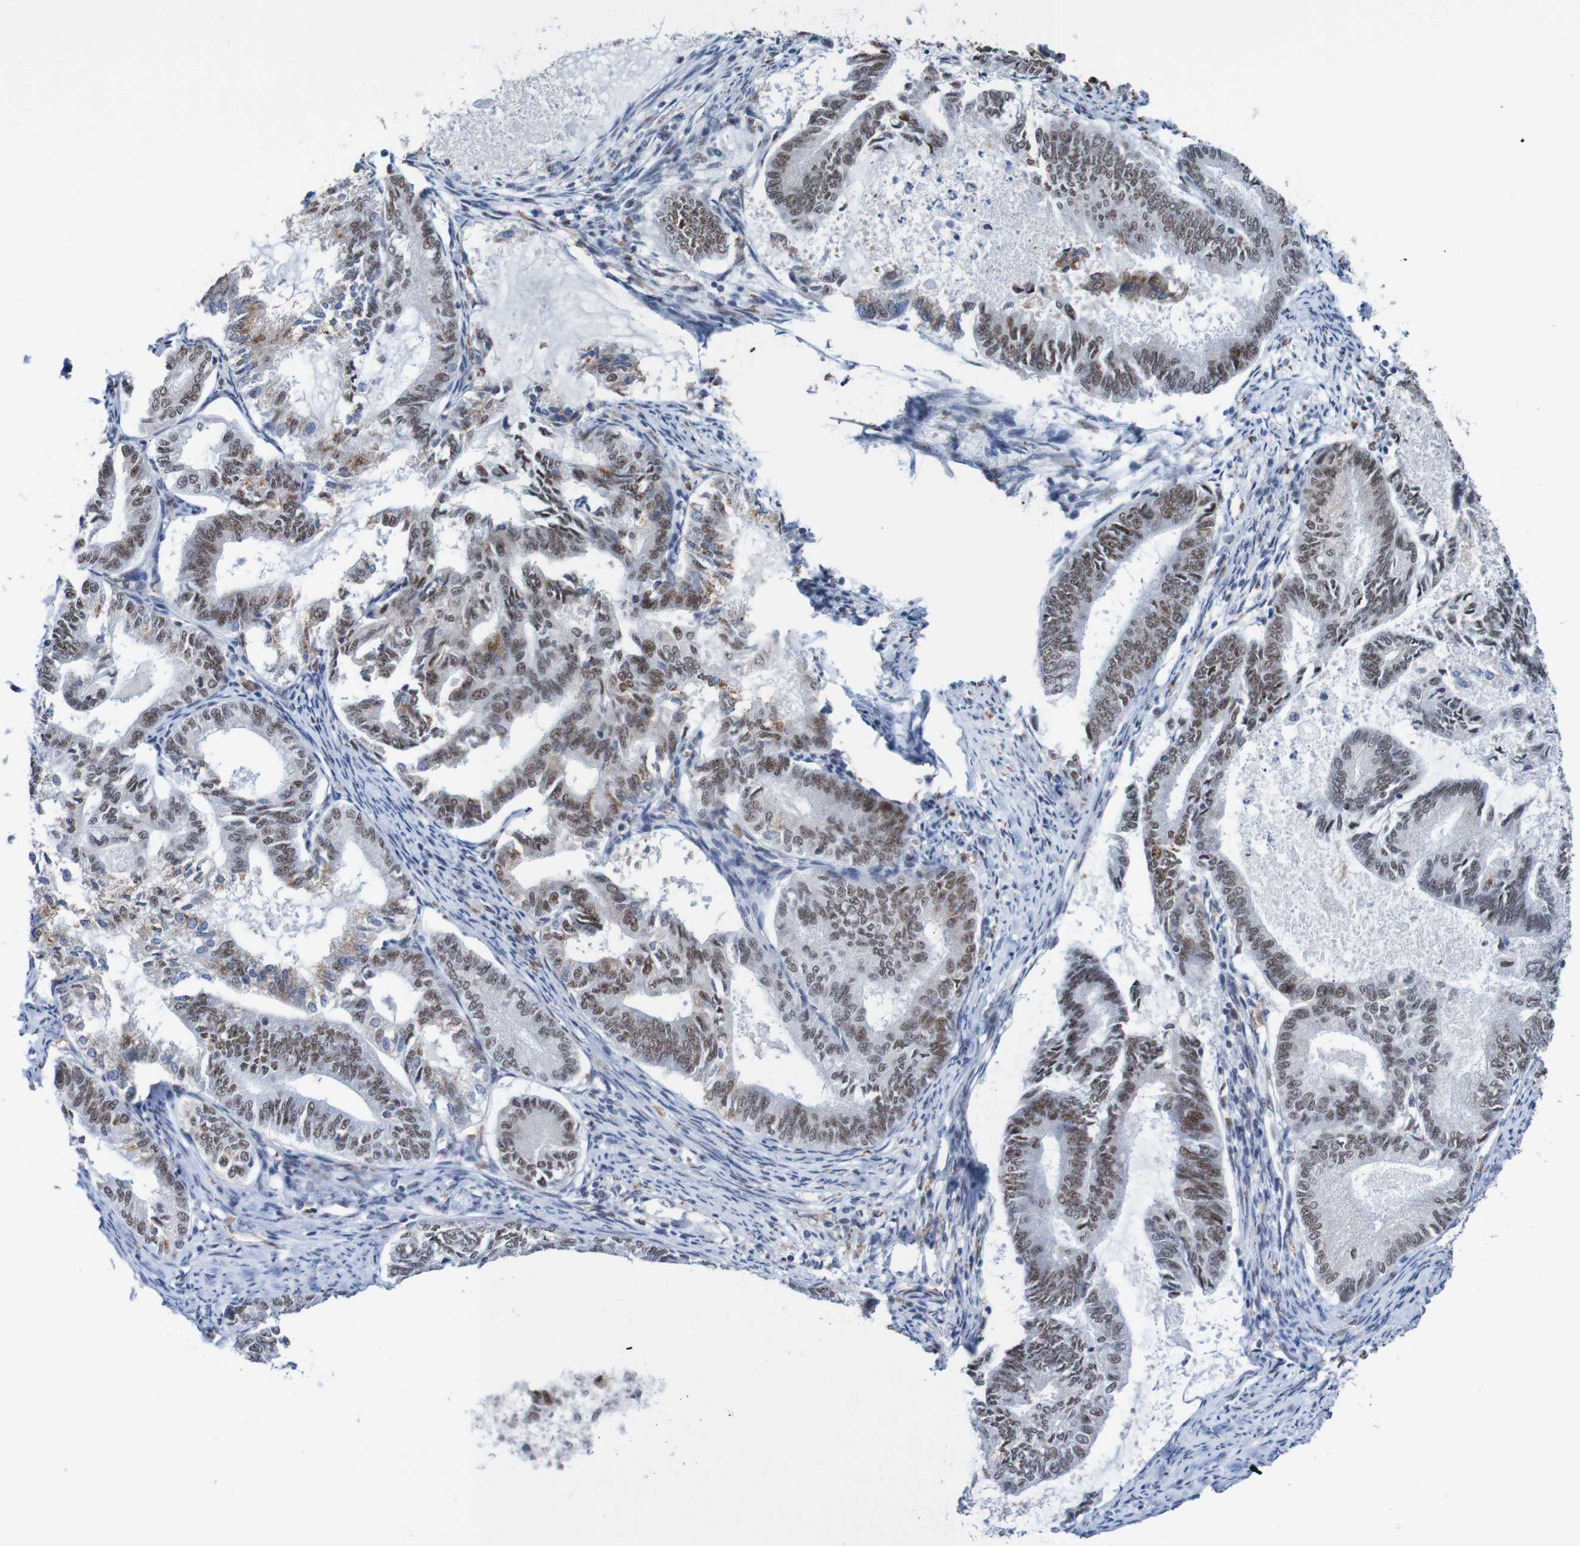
{"staining": {"intensity": "moderate", "quantity": "25%-75%", "location": "nuclear"}, "tissue": "endometrial cancer", "cell_type": "Tumor cells", "image_type": "cancer", "snomed": [{"axis": "morphology", "description": "Adenocarcinoma, NOS"}, {"axis": "topography", "description": "Endometrium"}], "caption": "Immunohistochemical staining of human endometrial cancer (adenocarcinoma) exhibits medium levels of moderate nuclear protein expression in approximately 25%-75% of tumor cells. (Brightfield microscopy of DAB IHC at high magnification).", "gene": "CDC5L", "patient": {"sex": "female", "age": 86}}